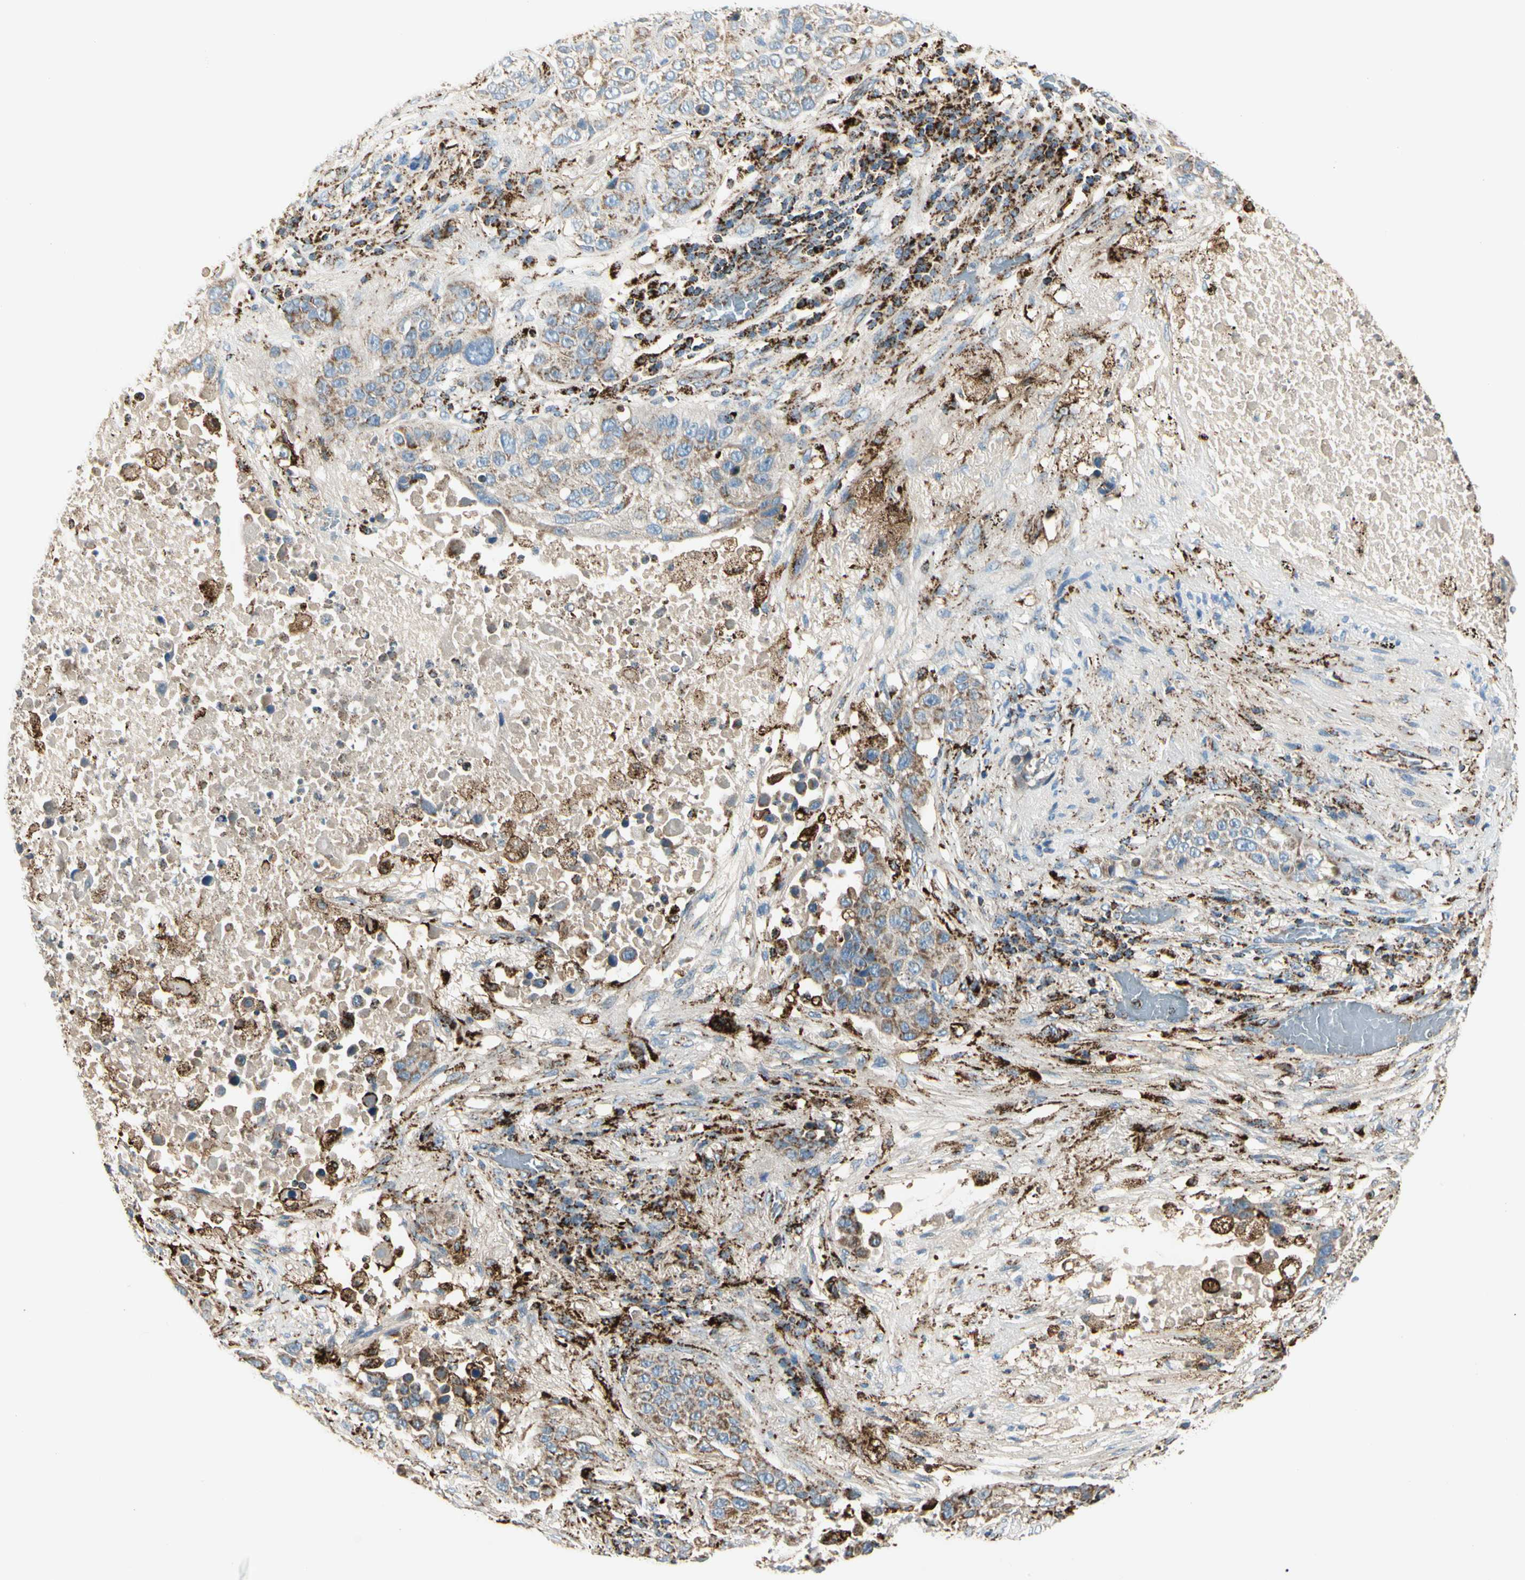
{"staining": {"intensity": "weak", "quantity": ">75%", "location": "cytoplasmic/membranous"}, "tissue": "lung cancer", "cell_type": "Tumor cells", "image_type": "cancer", "snomed": [{"axis": "morphology", "description": "Squamous cell carcinoma, NOS"}, {"axis": "topography", "description": "Lung"}], "caption": "Lung squamous cell carcinoma stained for a protein (brown) exhibits weak cytoplasmic/membranous positive expression in about >75% of tumor cells.", "gene": "ME2", "patient": {"sex": "male", "age": 57}}